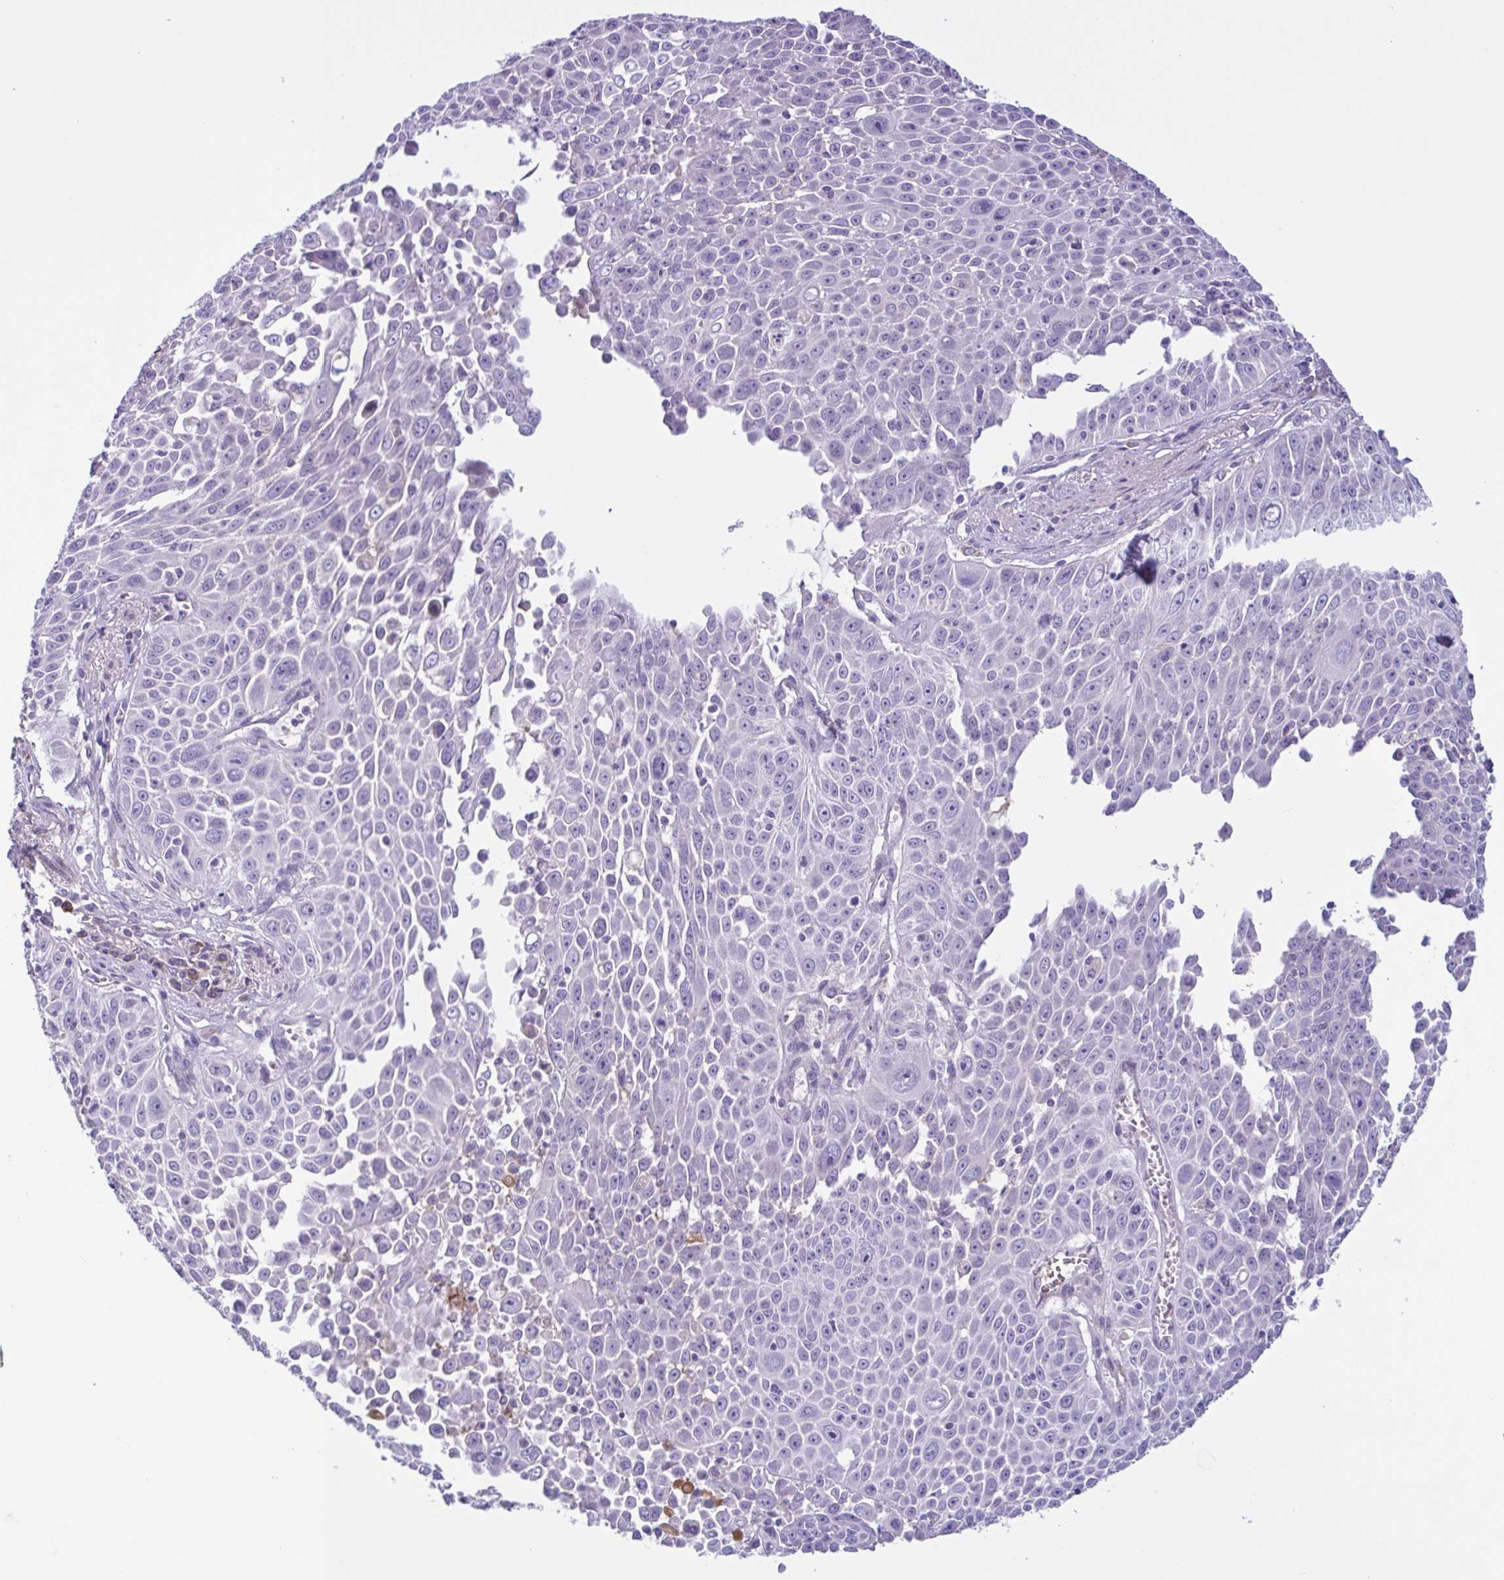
{"staining": {"intensity": "negative", "quantity": "none", "location": "none"}, "tissue": "lung cancer", "cell_type": "Tumor cells", "image_type": "cancer", "snomed": [{"axis": "morphology", "description": "Squamous cell carcinoma, NOS"}, {"axis": "morphology", "description": "Squamous cell carcinoma, metastatic, NOS"}, {"axis": "topography", "description": "Lymph node"}, {"axis": "topography", "description": "Lung"}], "caption": "Tumor cells show no significant protein expression in lung squamous cell carcinoma.", "gene": "F13B", "patient": {"sex": "female", "age": 62}}